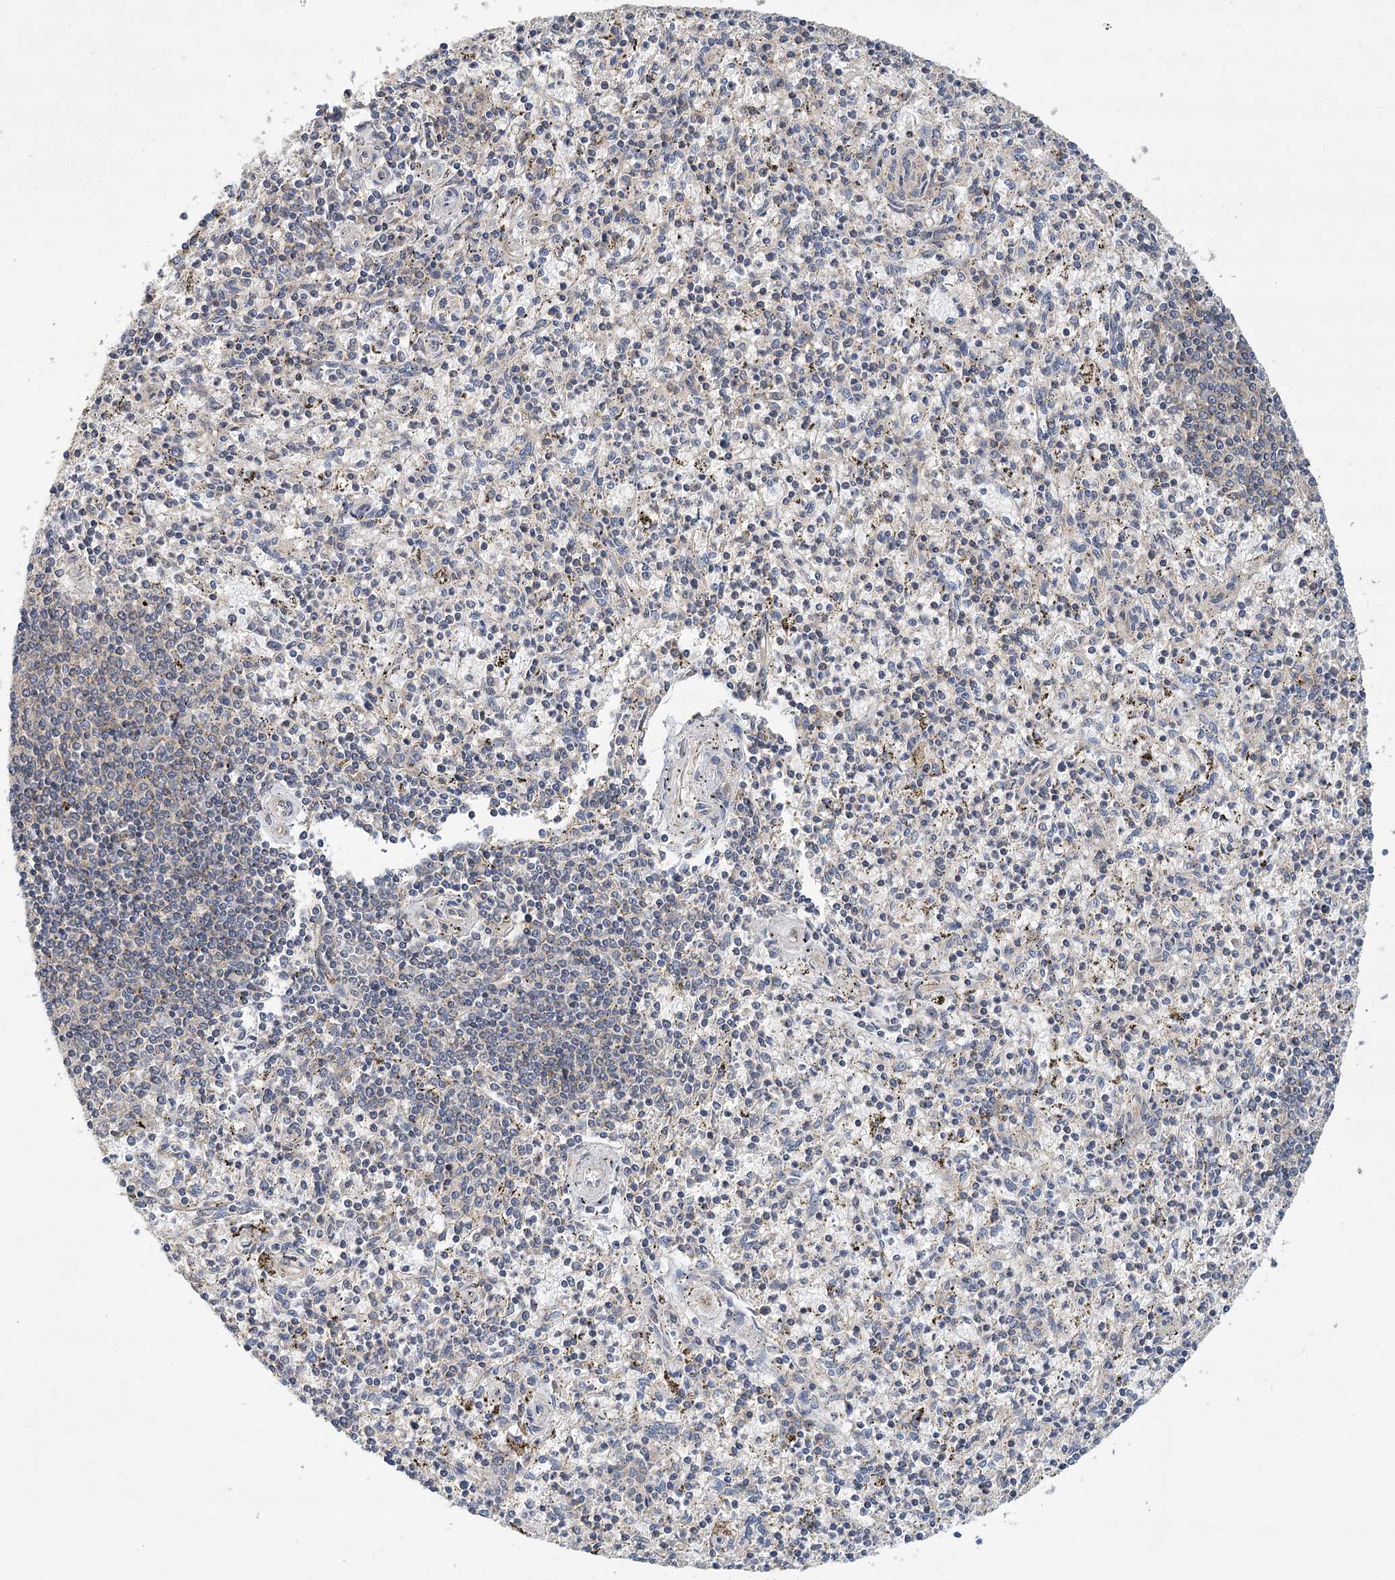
{"staining": {"intensity": "negative", "quantity": "none", "location": "none"}, "tissue": "spleen", "cell_type": "Cells in red pulp", "image_type": "normal", "snomed": [{"axis": "morphology", "description": "Normal tissue, NOS"}, {"axis": "topography", "description": "Spleen"}], "caption": "This is an immunohistochemistry (IHC) micrograph of benign spleen. There is no staining in cells in red pulp.", "gene": "LSS", "patient": {"sex": "male", "age": 72}}